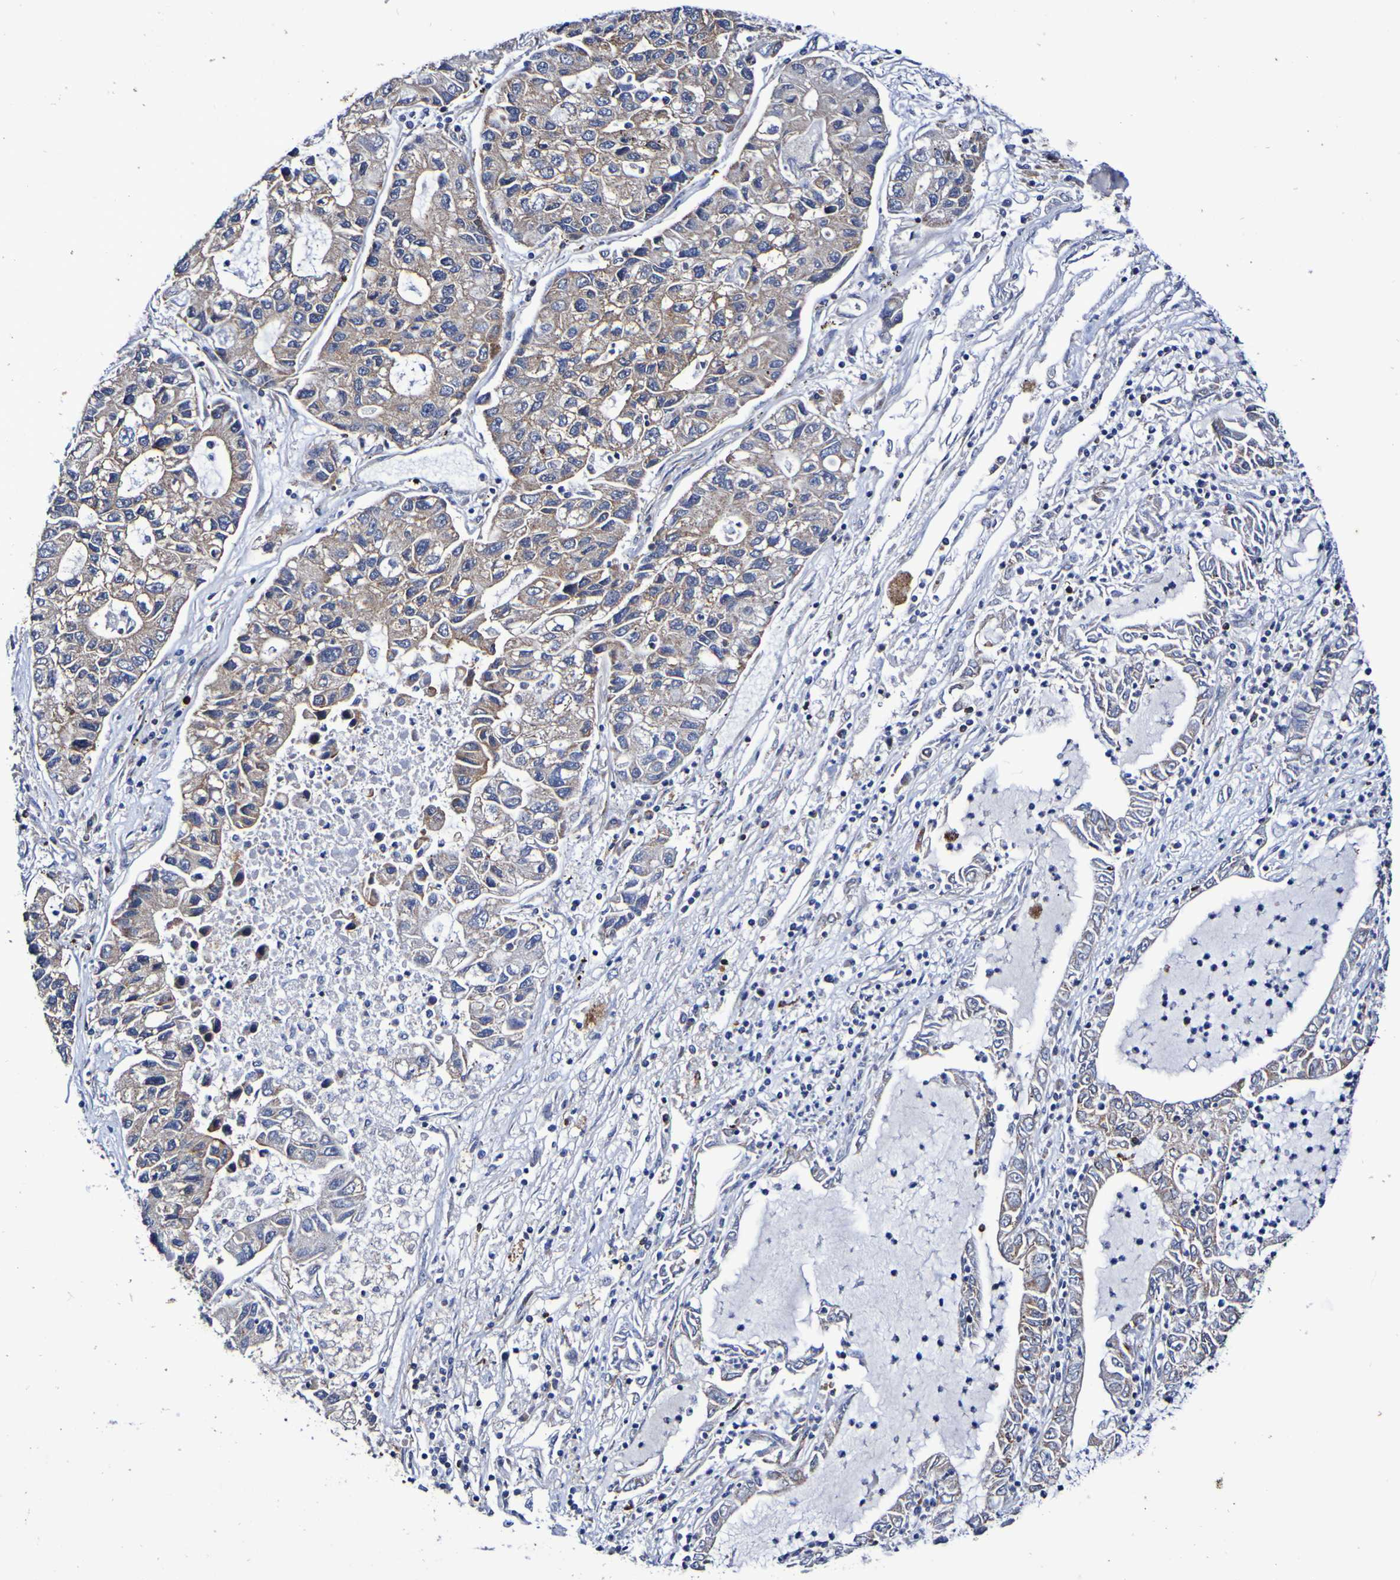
{"staining": {"intensity": "weak", "quantity": ">75%", "location": "cytoplasmic/membranous"}, "tissue": "lung cancer", "cell_type": "Tumor cells", "image_type": "cancer", "snomed": [{"axis": "morphology", "description": "Adenocarcinoma, NOS"}, {"axis": "topography", "description": "Lung"}], "caption": "About >75% of tumor cells in human adenocarcinoma (lung) reveal weak cytoplasmic/membranous protein expression as visualized by brown immunohistochemical staining.", "gene": "GJB1", "patient": {"sex": "female", "age": 51}}